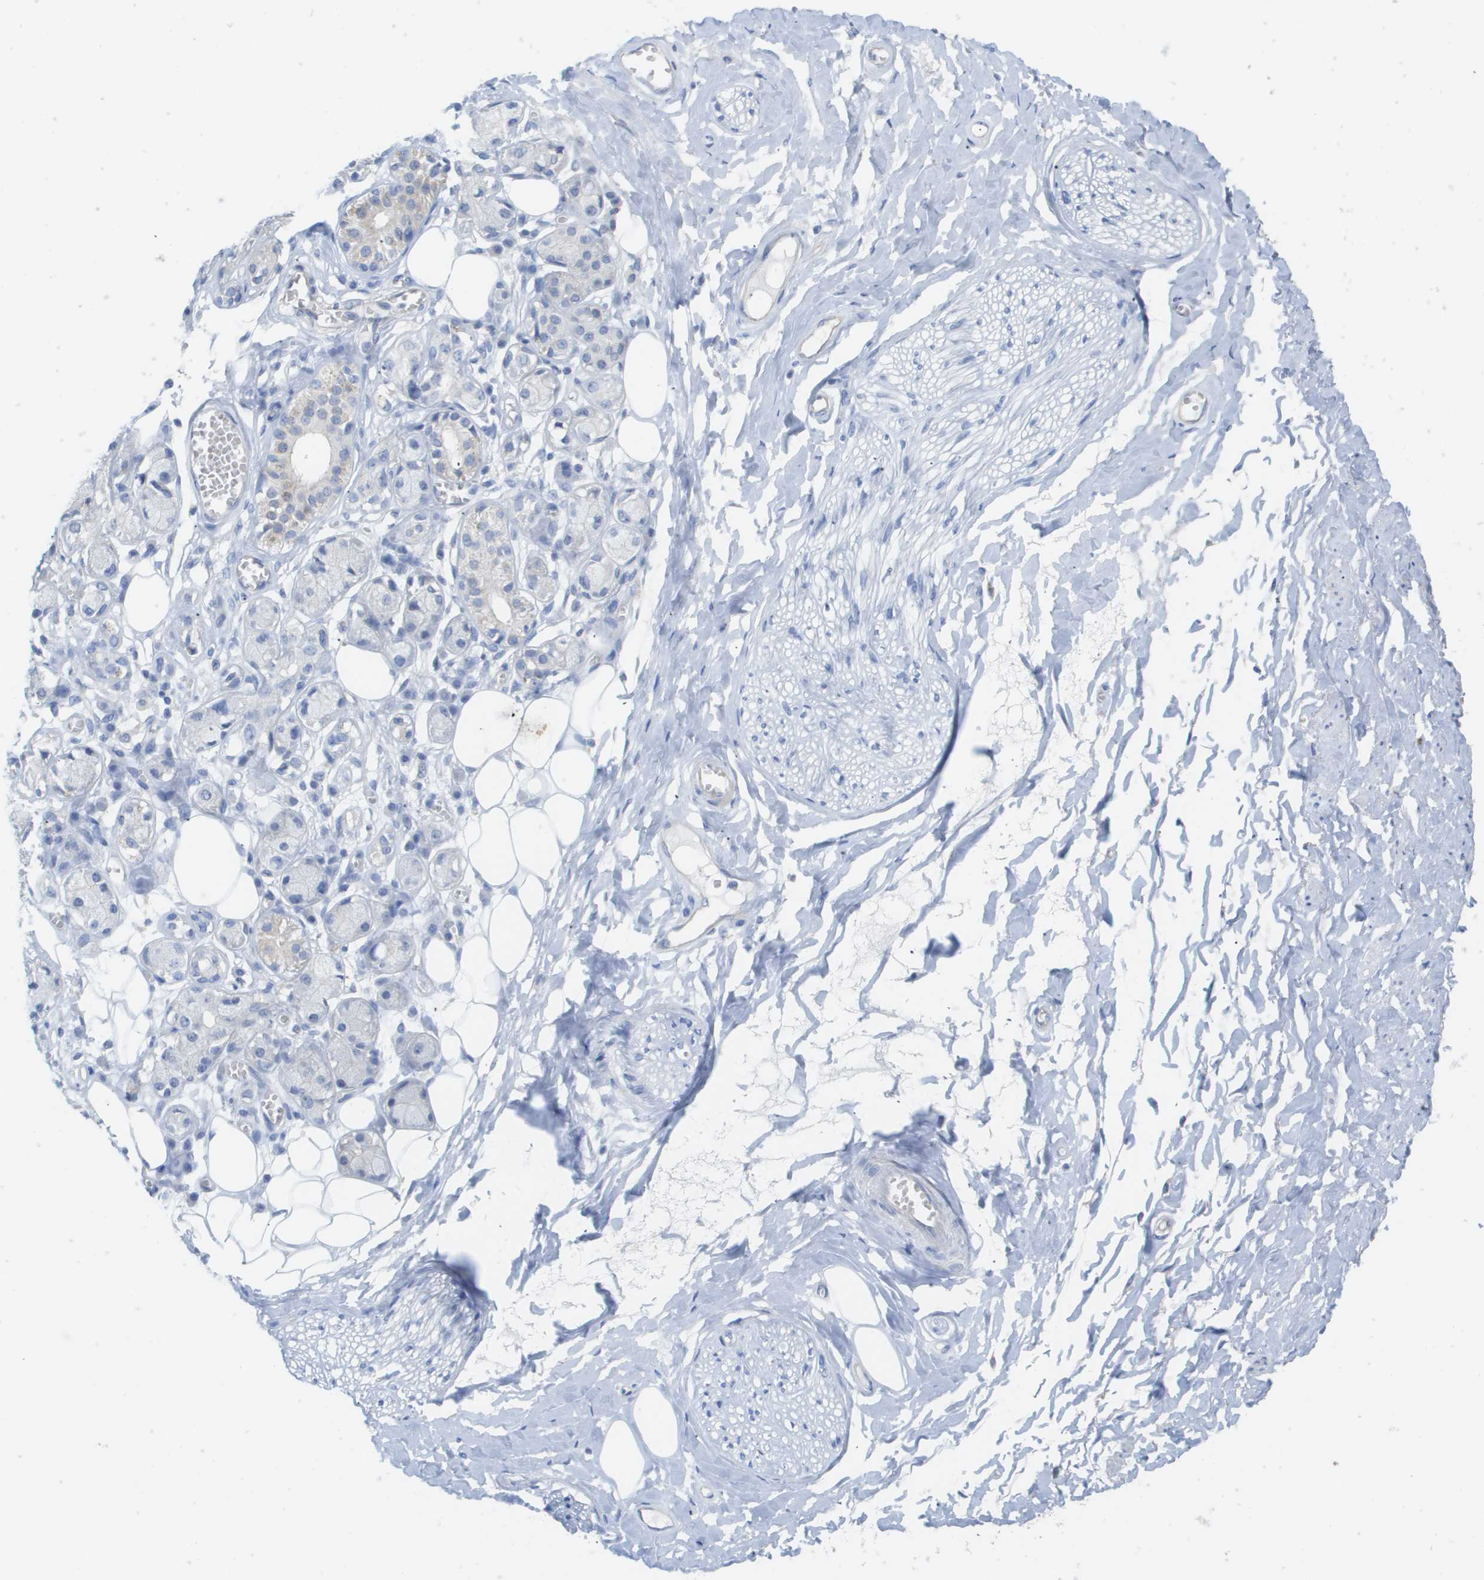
{"staining": {"intensity": "negative", "quantity": "none", "location": "none"}, "tissue": "adipose tissue", "cell_type": "Adipocytes", "image_type": "normal", "snomed": [{"axis": "morphology", "description": "Normal tissue, NOS"}, {"axis": "morphology", "description": "Inflammation, NOS"}, {"axis": "topography", "description": "Salivary gland"}, {"axis": "topography", "description": "Peripheral nerve tissue"}], "caption": "This is a photomicrograph of IHC staining of unremarkable adipose tissue, which shows no expression in adipocytes.", "gene": "MYL3", "patient": {"sex": "female", "age": 75}}